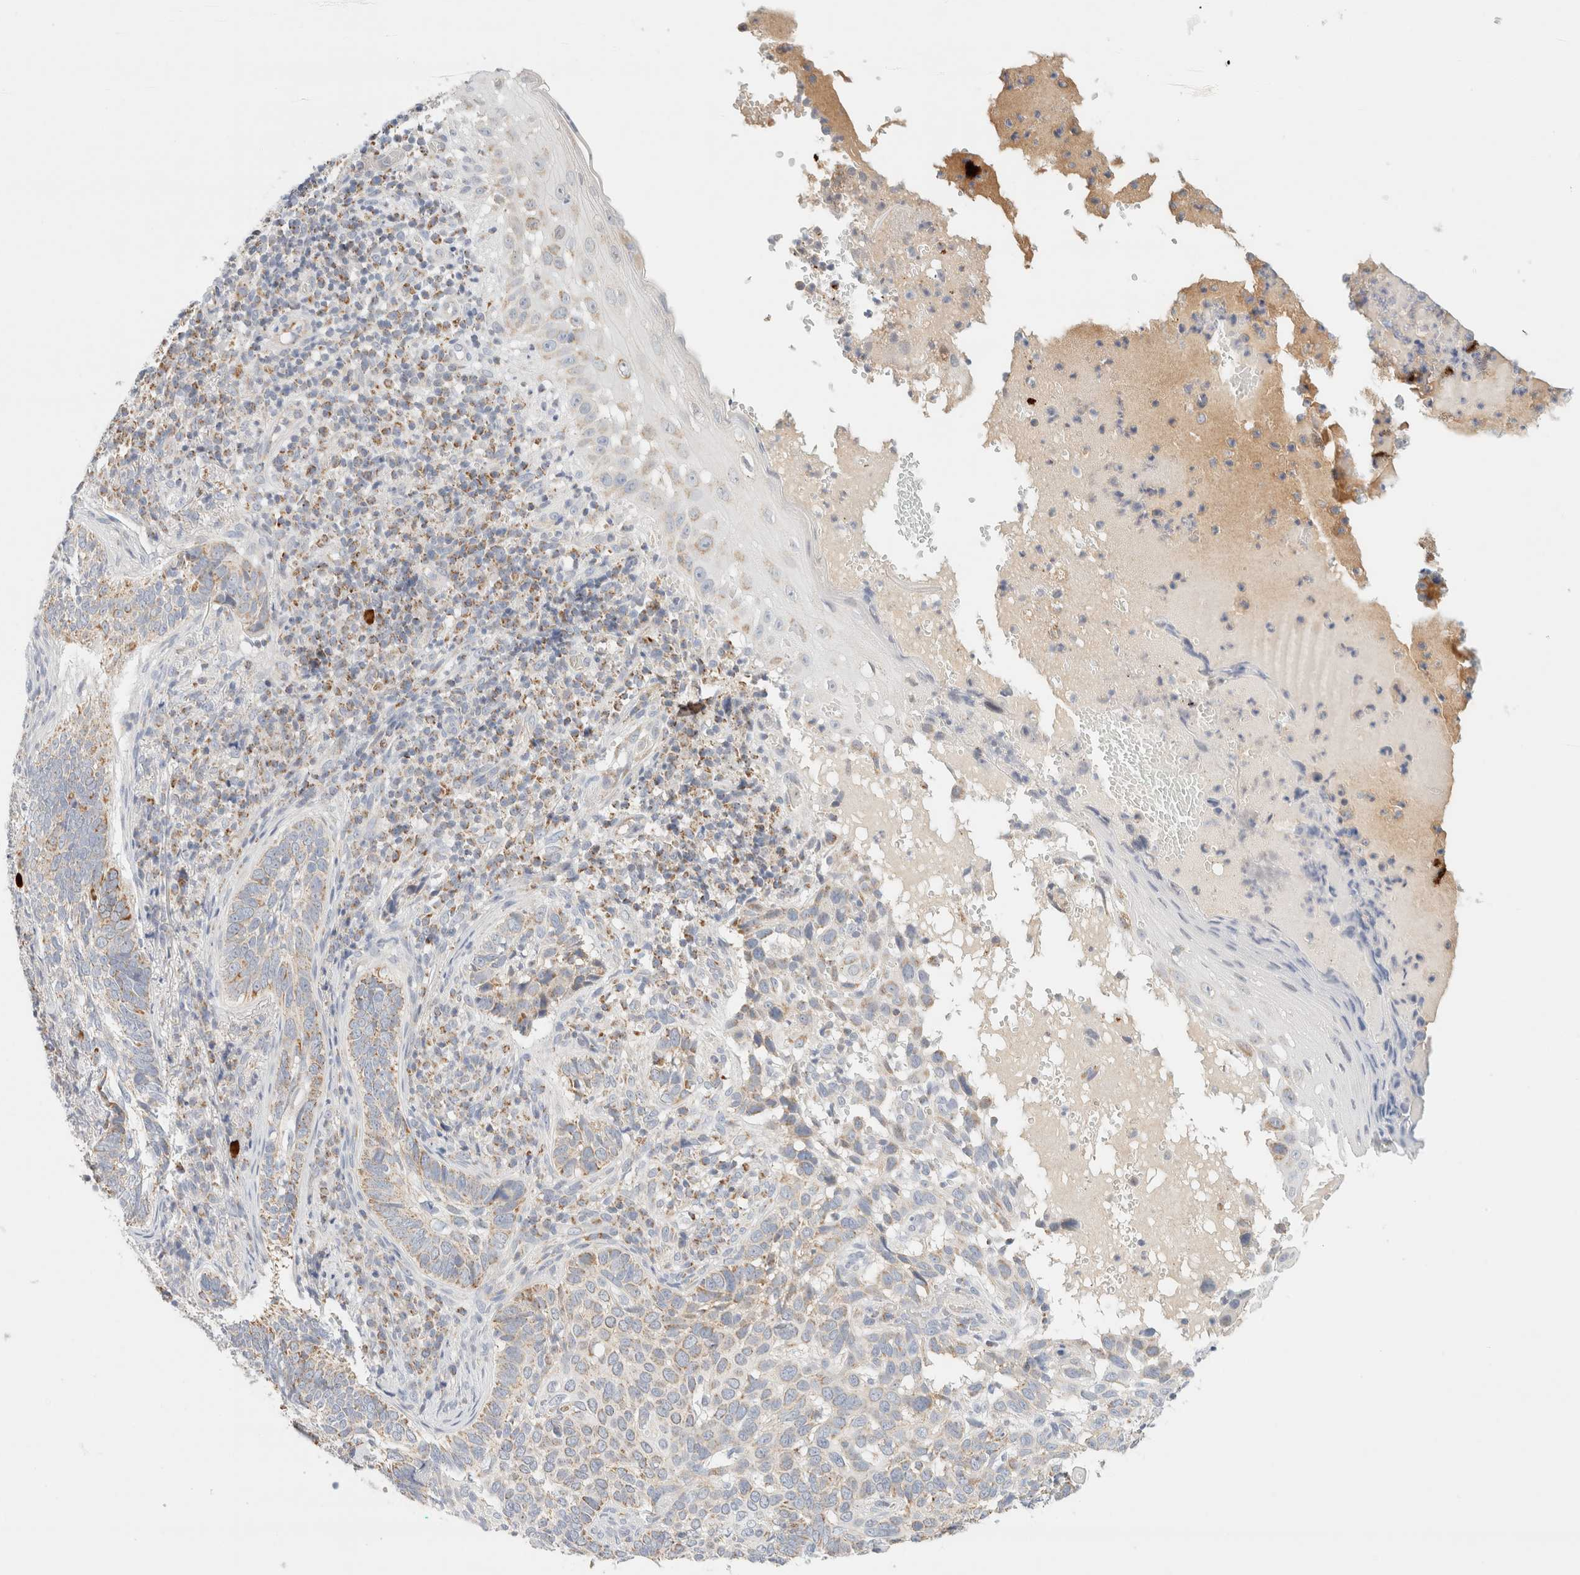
{"staining": {"intensity": "moderate", "quantity": "25%-75%", "location": "cytoplasmic/membranous"}, "tissue": "skin cancer", "cell_type": "Tumor cells", "image_type": "cancer", "snomed": [{"axis": "morphology", "description": "Basal cell carcinoma"}, {"axis": "topography", "description": "Skin"}], "caption": "DAB immunohistochemical staining of human basal cell carcinoma (skin) displays moderate cytoplasmic/membranous protein expression in approximately 25%-75% of tumor cells.", "gene": "HDHD3", "patient": {"sex": "female", "age": 89}}